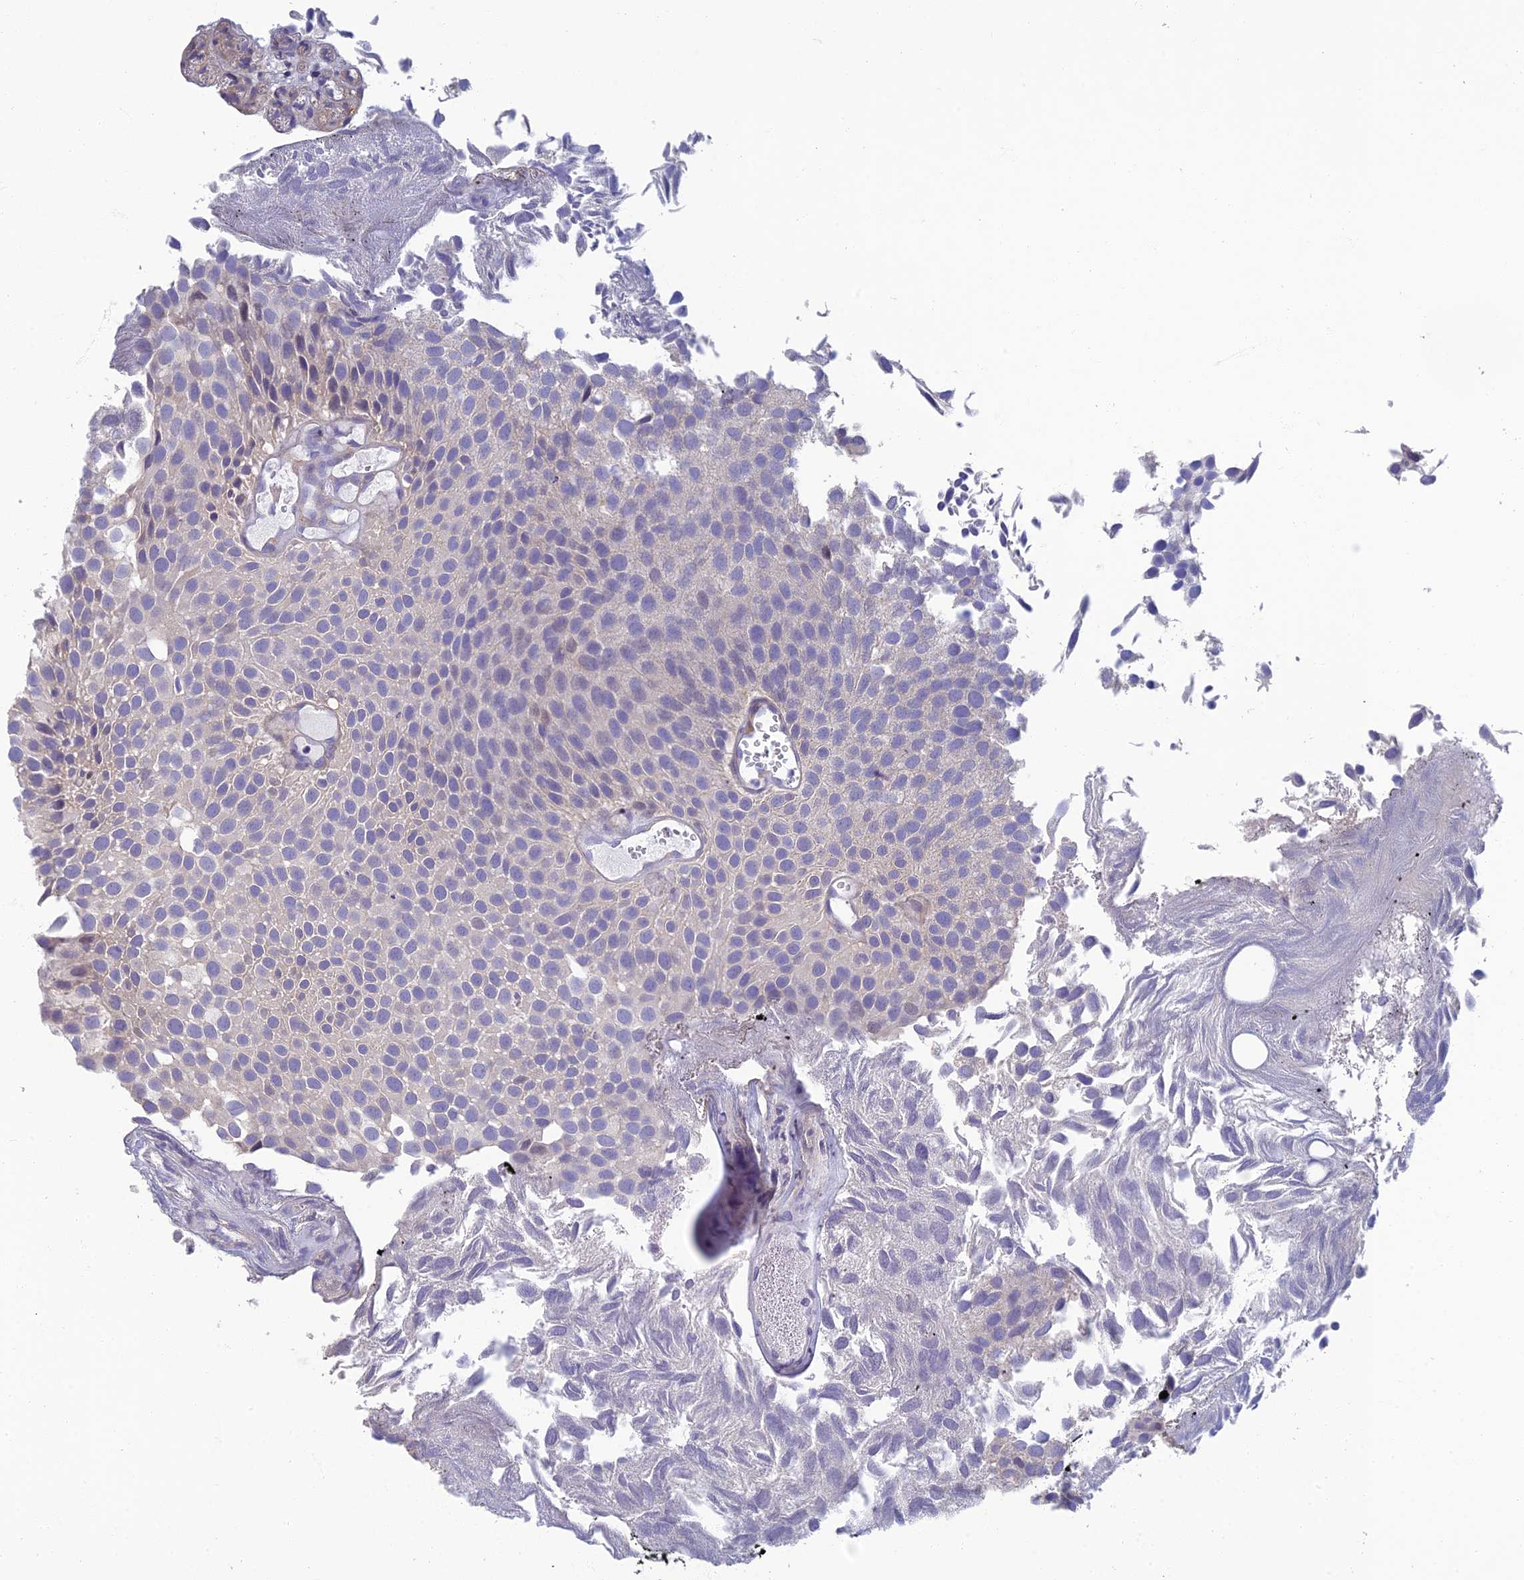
{"staining": {"intensity": "negative", "quantity": "none", "location": "none"}, "tissue": "urothelial cancer", "cell_type": "Tumor cells", "image_type": "cancer", "snomed": [{"axis": "morphology", "description": "Urothelial carcinoma, Low grade"}, {"axis": "topography", "description": "Urinary bladder"}], "caption": "Urothelial carcinoma (low-grade) was stained to show a protein in brown. There is no significant expression in tumor cells. (DAB (3,3'-diaminobenzidine) immunohistochemistry, high magnification).", "gene": "NEURL1", "patient": {"sex": "male", "age": 89}}